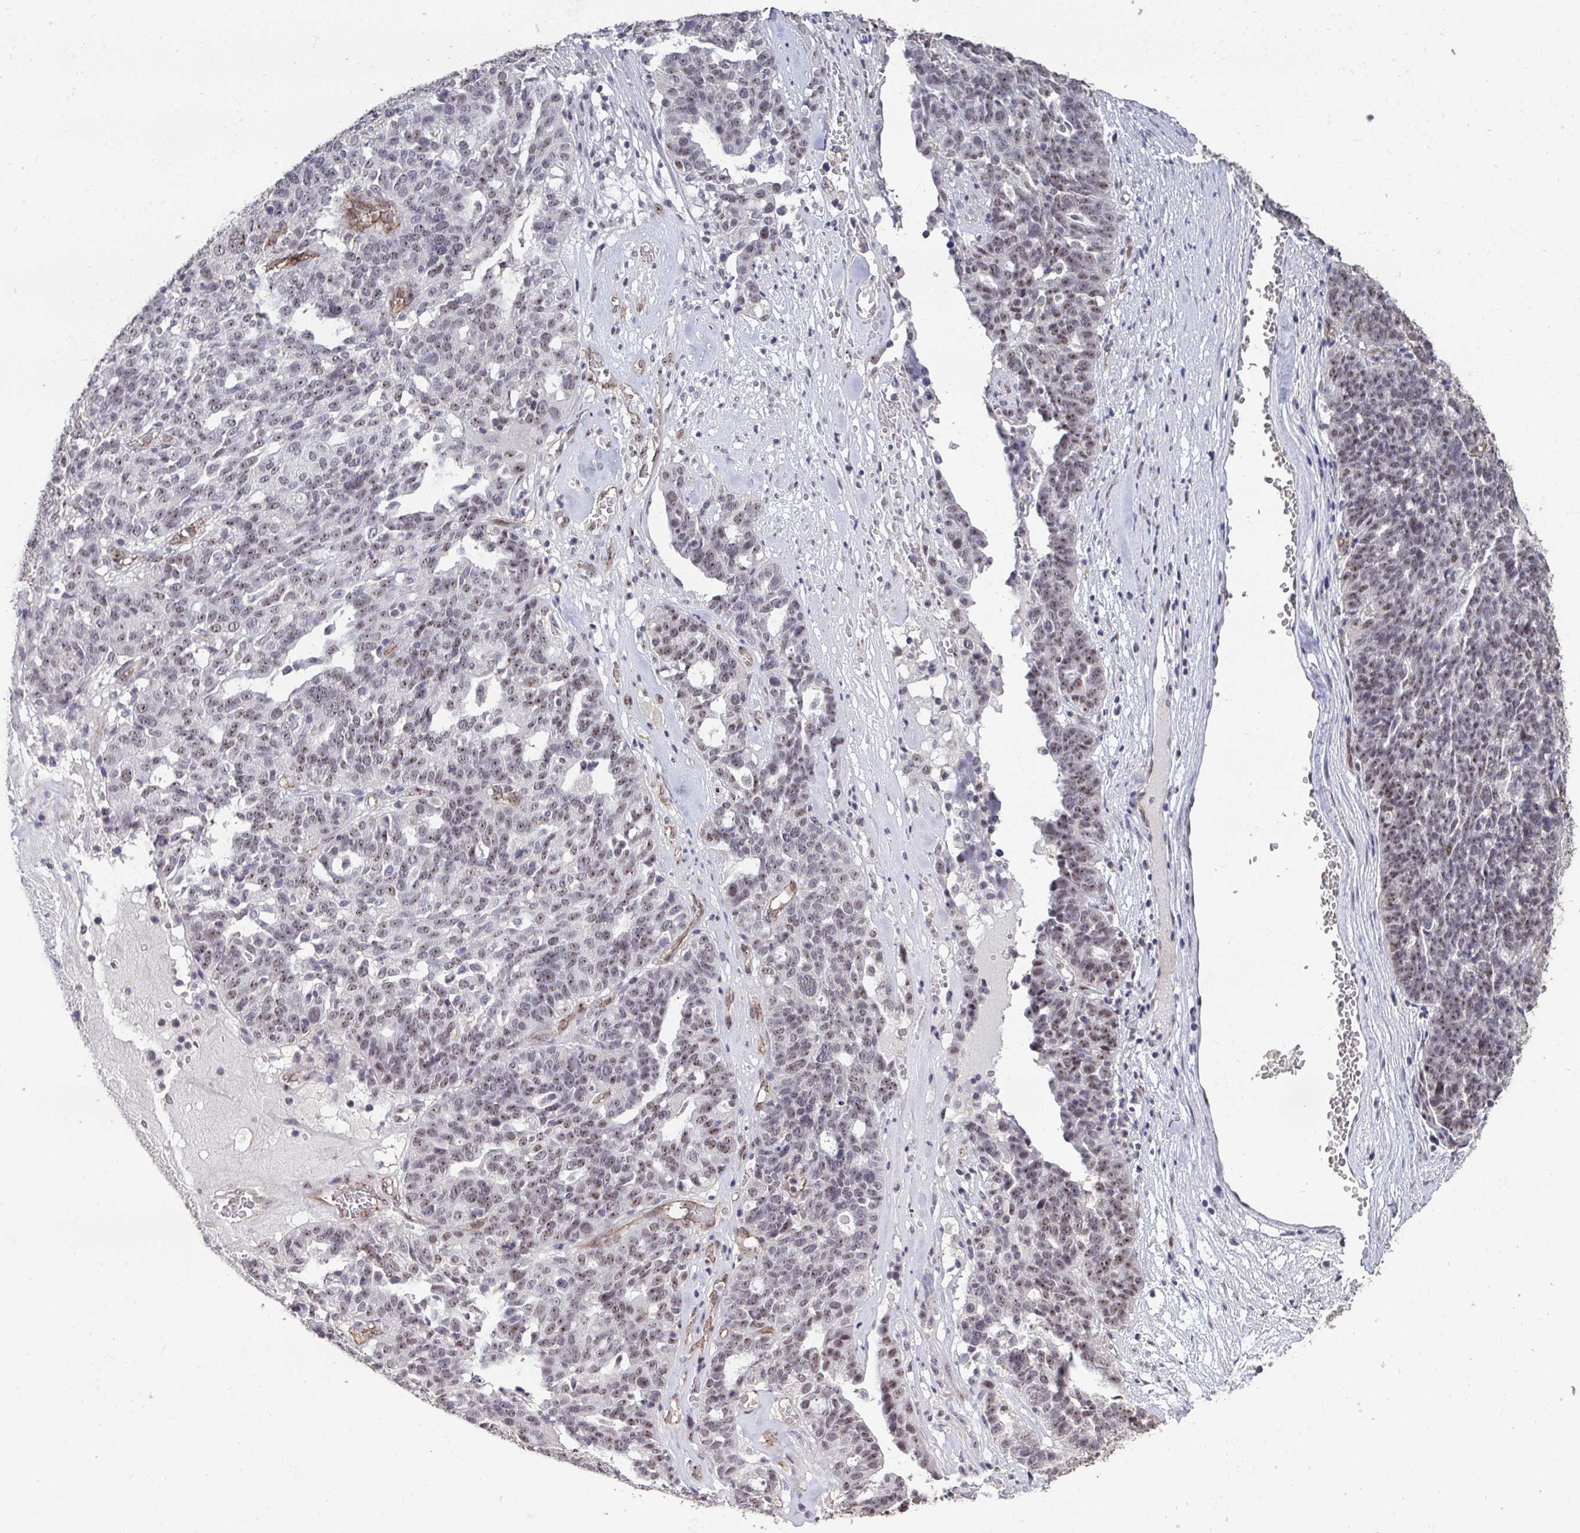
{"staining": {"intensity": "weak", "quantity": ">75%", "location": "nuclear"}, "tissue": "ovarian cancer", "cell_type": "Tumor cells", "image_type": "cancer", "snomed": [{"axis": "morphology", "description": "Cystadenocarcinoma, serous, NOS"}, {"axis": "topography", "description": "Ovary"}], "caption": "Protein staining reveals weak nuclear staining in about >75% of tumor cells in serous cystadenocarcinoma (ovarian).", "gene": "SENP3", "patient": {"sex": "female", "age": 59}}